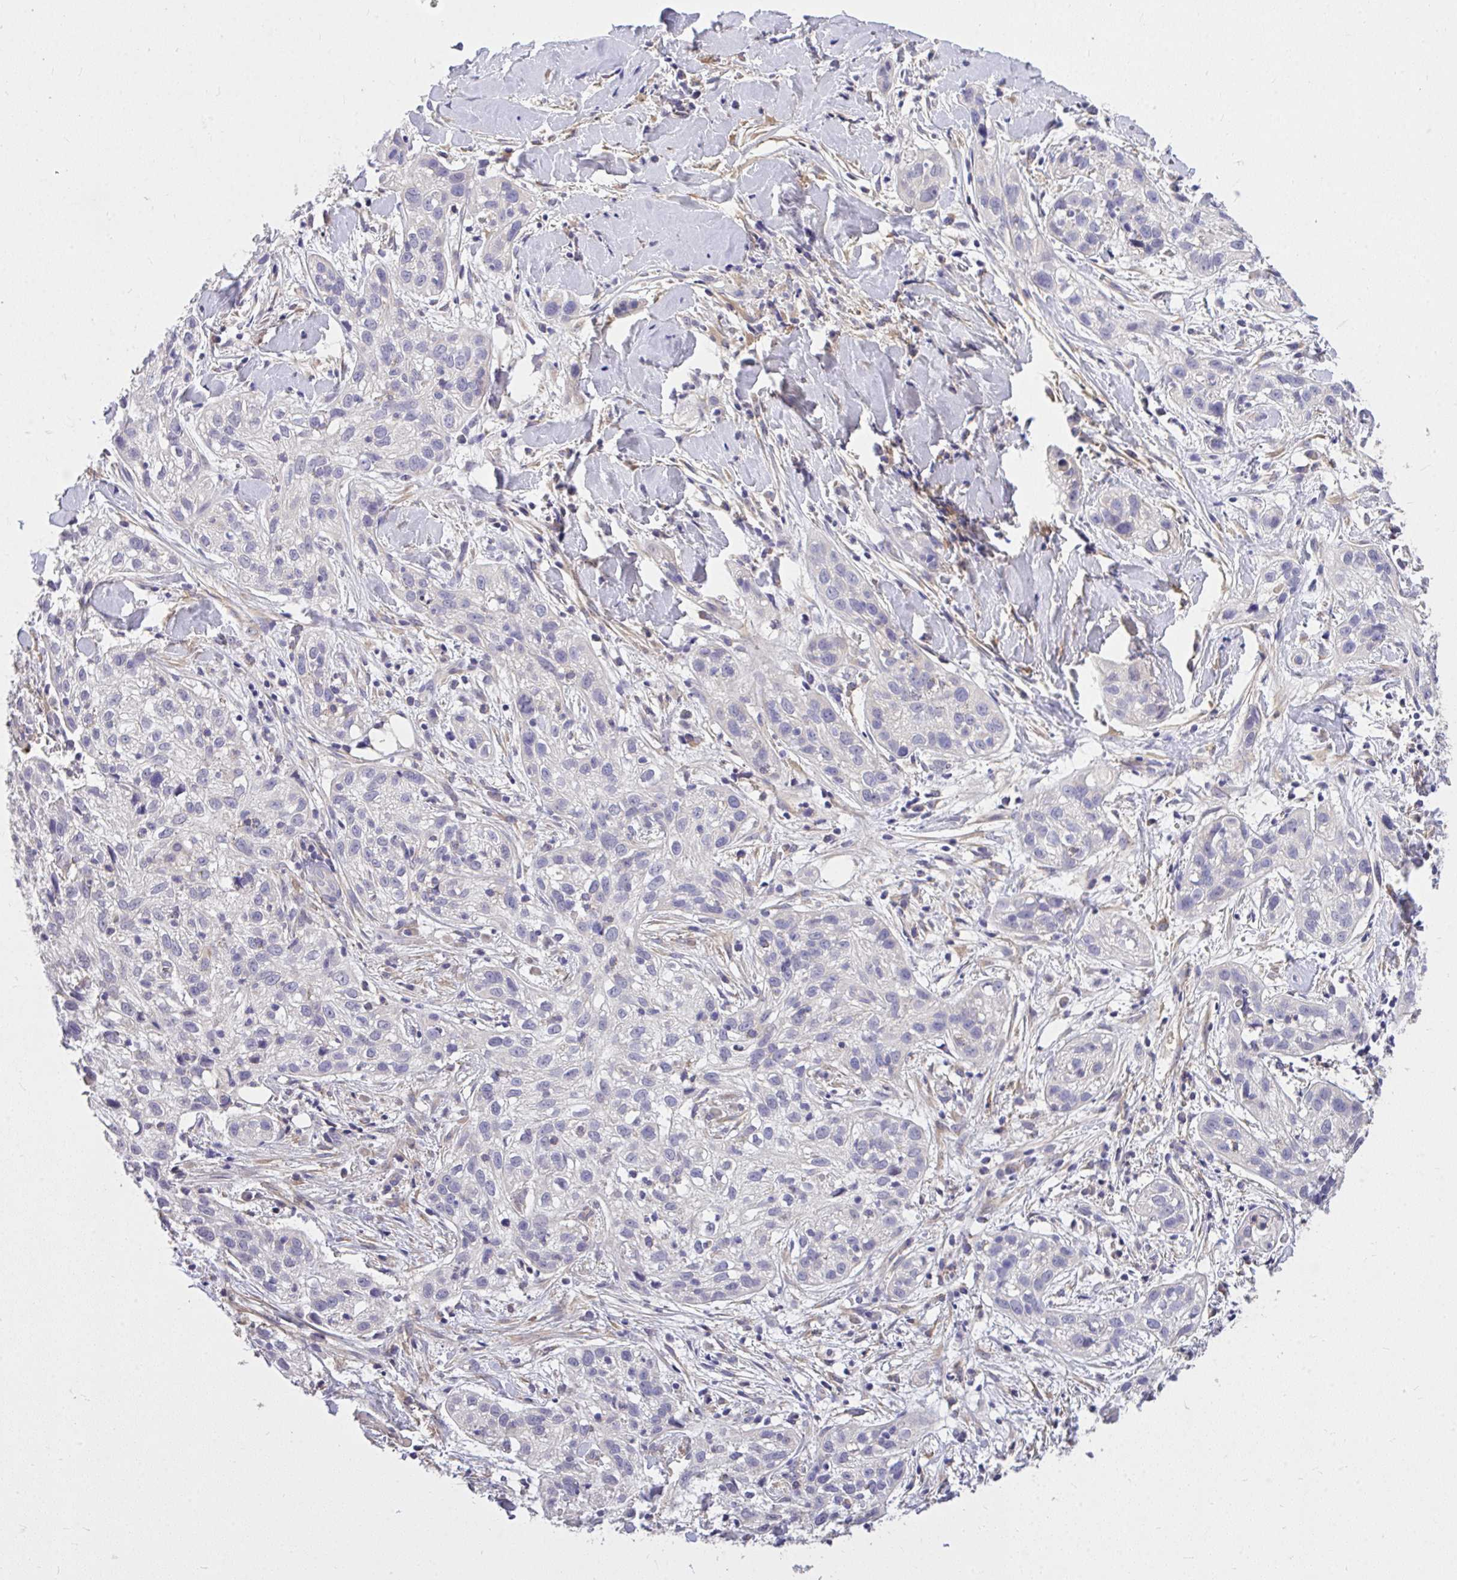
{"staining": {"intensity": "negative", "quantity": "none", "location": "none"}, "tissue": "skin cancer", "cell_type": "Tumor cells", "image_type": "cancer", "snomed": [{"axis": "morphology", "description": "Squamous cell carcinoma, NOS"}, {"axis": "topography", "description": "Skin"}], "caption": "A micrograph of skin squamous cell carcinoma stained for a protein exhibits no brown staining in tumor cells.", "gene": "MPC2", "patient": {"sex": "male", "age": 82}}